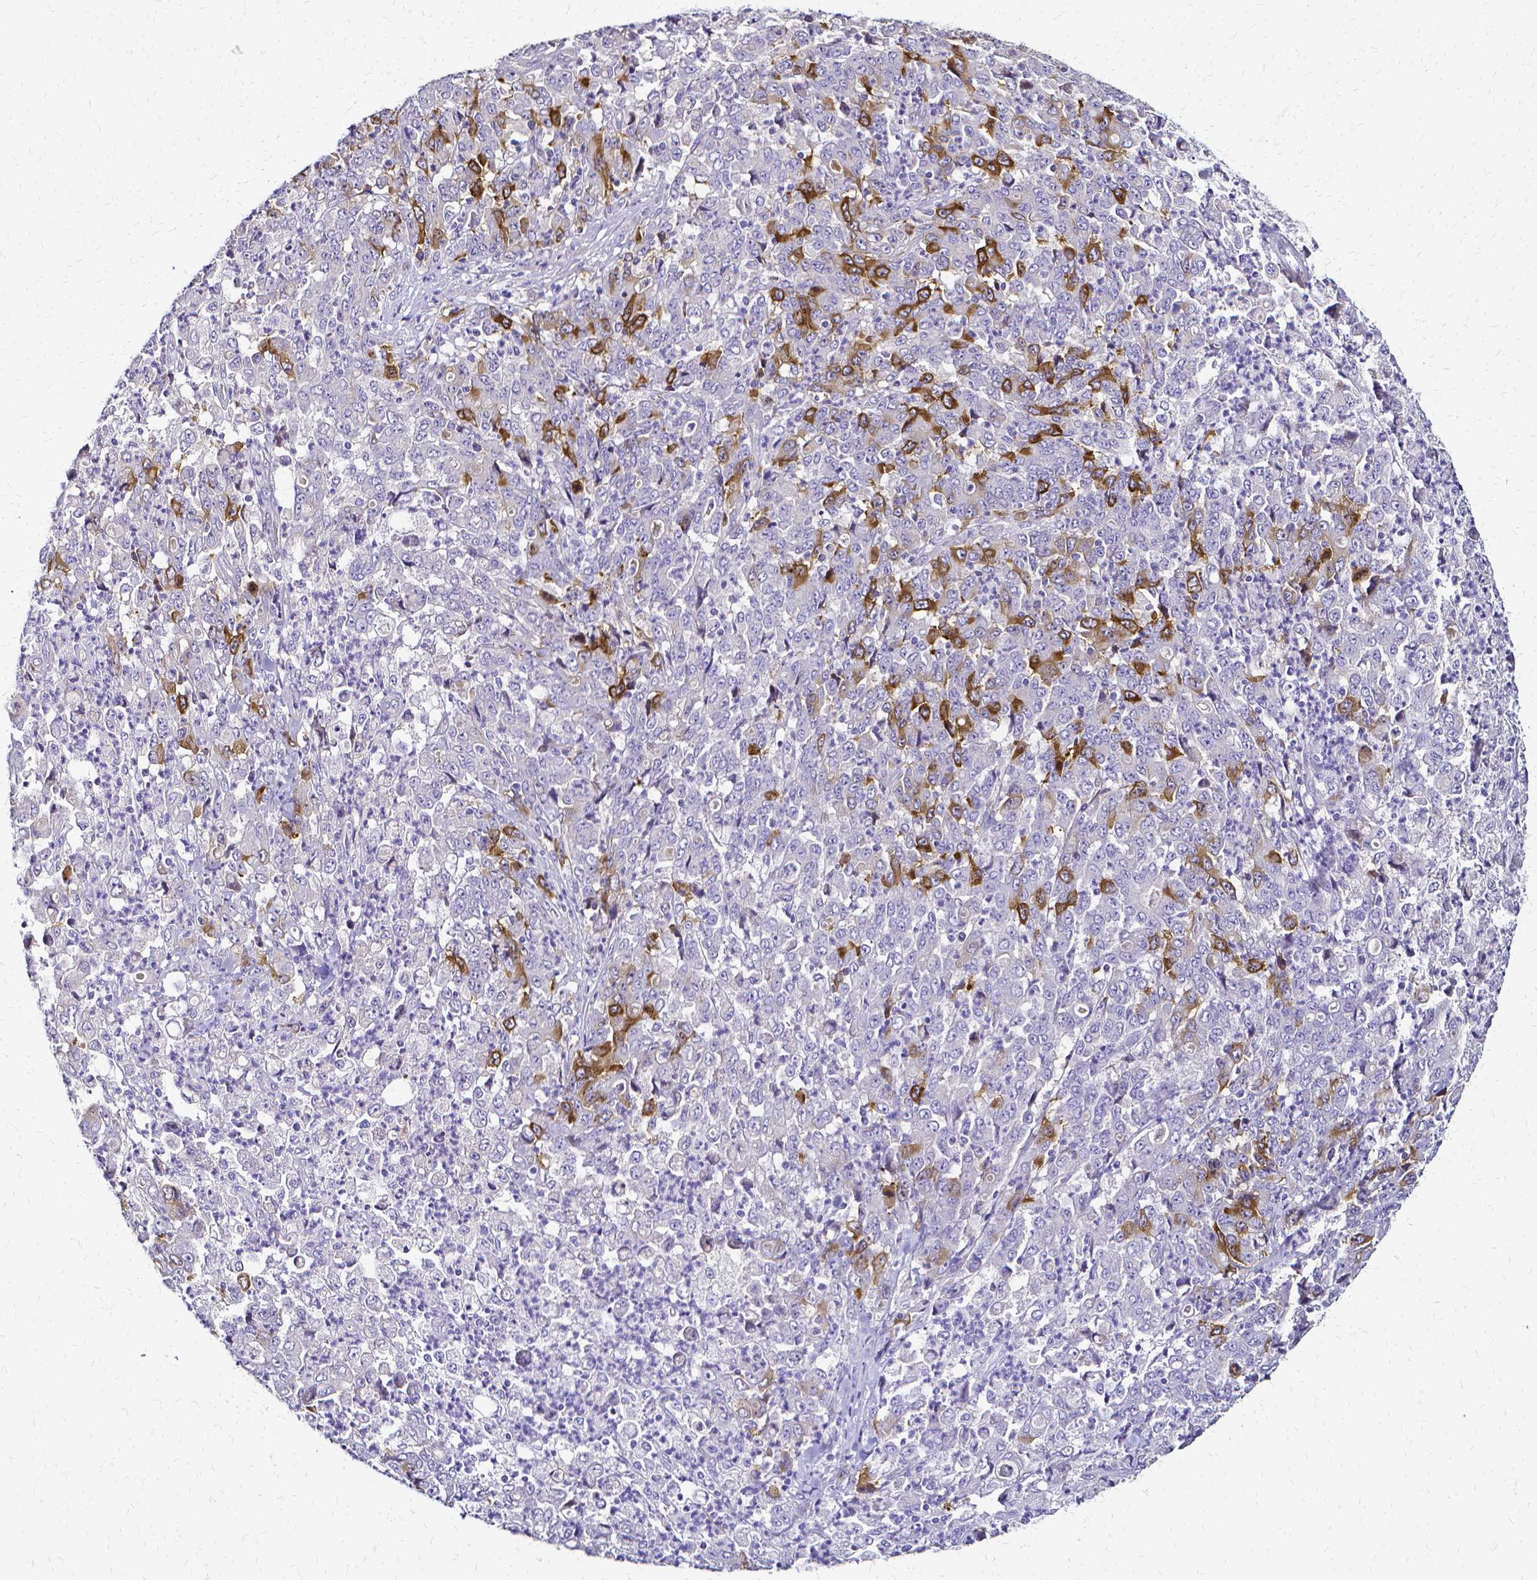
{"staining": {"intensity": "strong", "quantity": "<25%", "location": "cytoplasmic/membranous"}, "tissue": "stomach cancer", "cell_type": "Tumor cells", "image_type": "cancer", "snomed": [{"axis": "morphology", "description": "Adenocarcinoma, NOS"}, {"axis": "topography", "description": "Stomach, lower"}], "caption": "Immunohistochemical staining of human stomach adenocarcinoma reveals strong cytoplasmic/membranous protein expression in approximately <25% of tumor cells.", "gene": "CCNB1", "patient": {"sex": "female", "age": 71}}